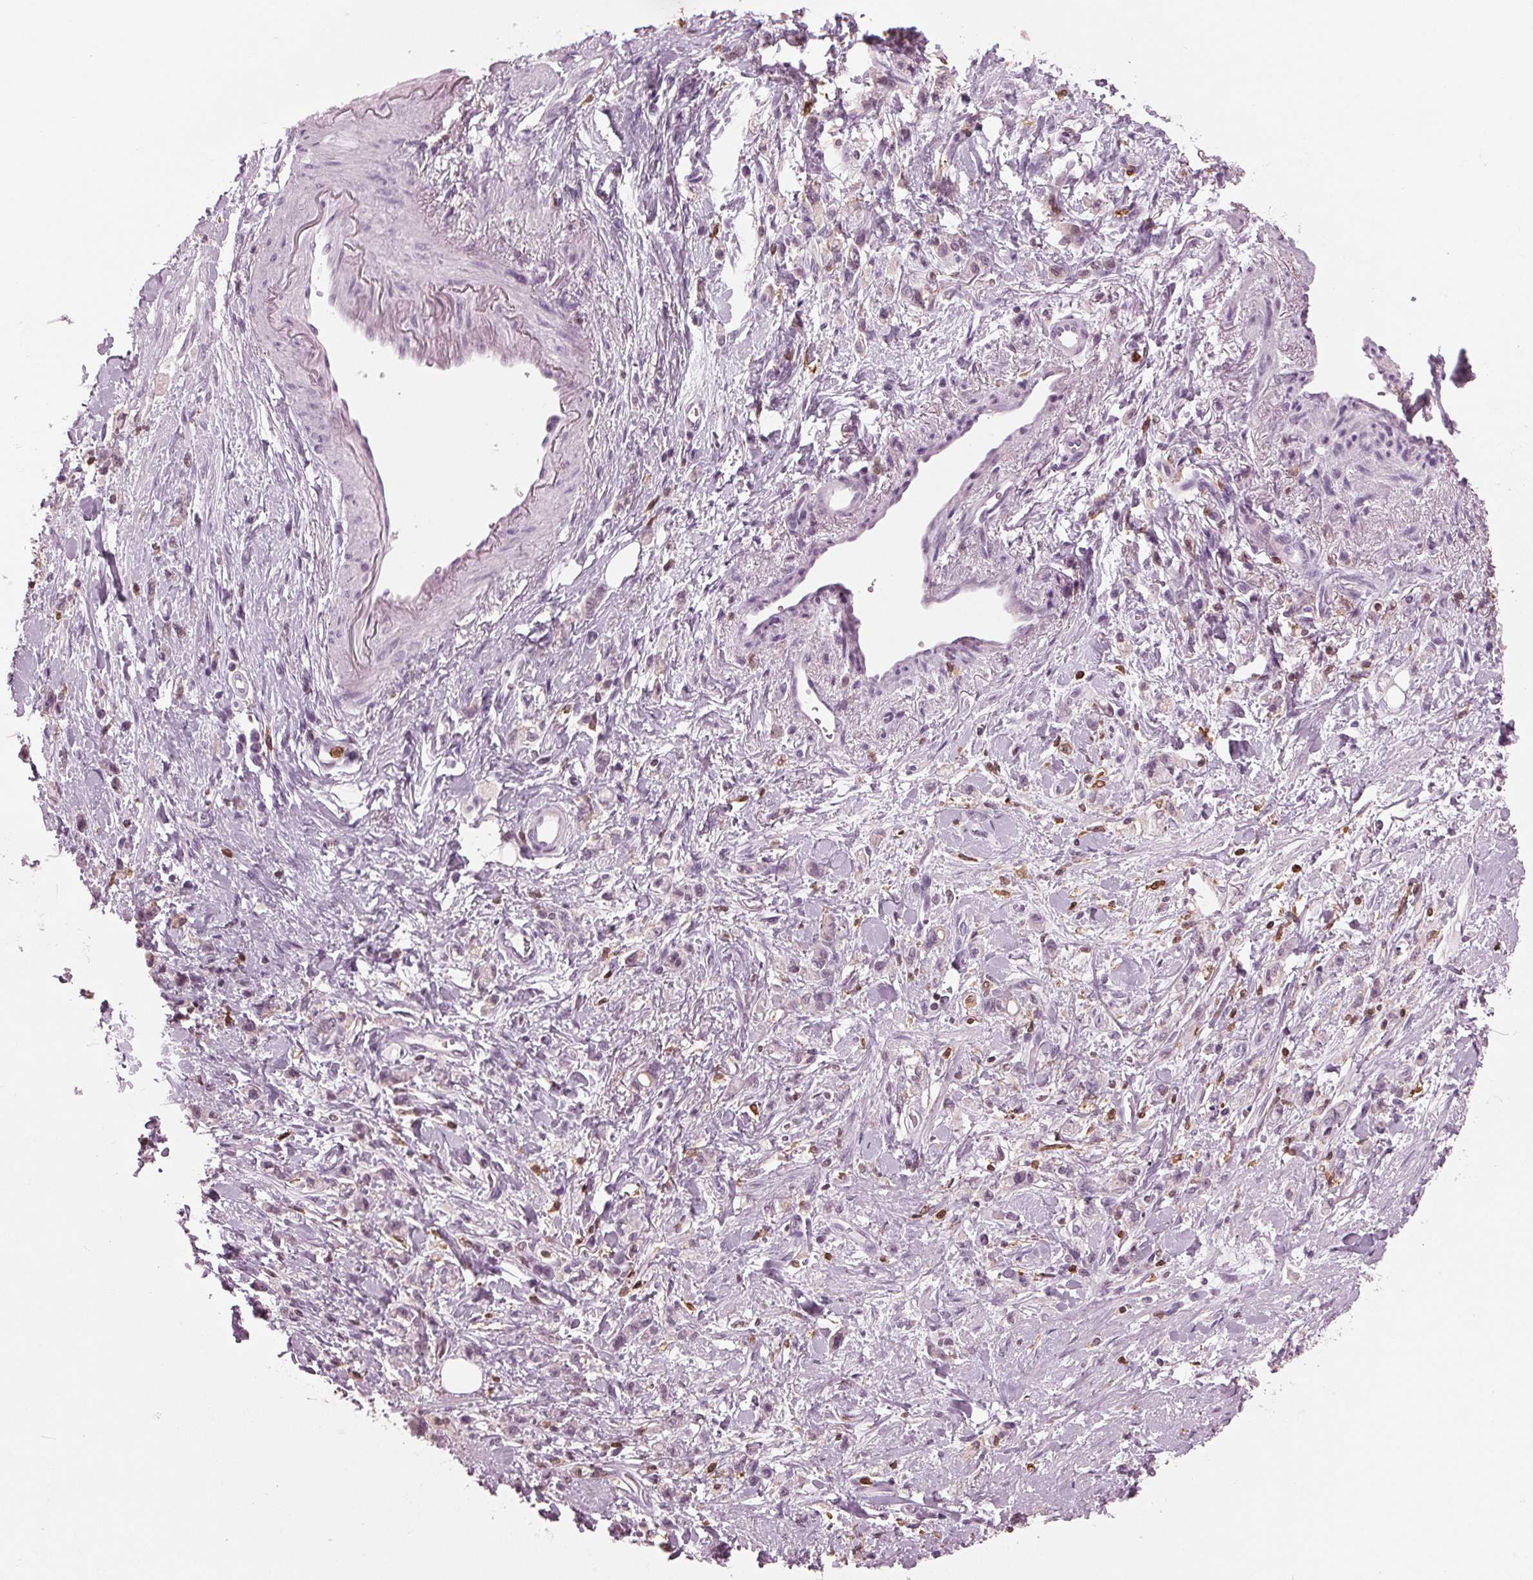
{"staining": {"intensity": "negative", "quantity": "none", "location": "none"}, "tissue": "stomach cancer", "cell_type": "Tumor cells", "image_type": "cancer", "snomed": [{"axis": "morphology", "description": "Adenocarcinoma, NOS"}, {"axis": "topography", "description": "Stomach"}], "caption": "An immunohistochemistry histopathology image of adenocarcinoma (stomach) is shown. There is no staining in tumor cells of adenocarcinoma (stomach).", "gene": "BTLA", "patient": {"sex": "male", "age": 77}}